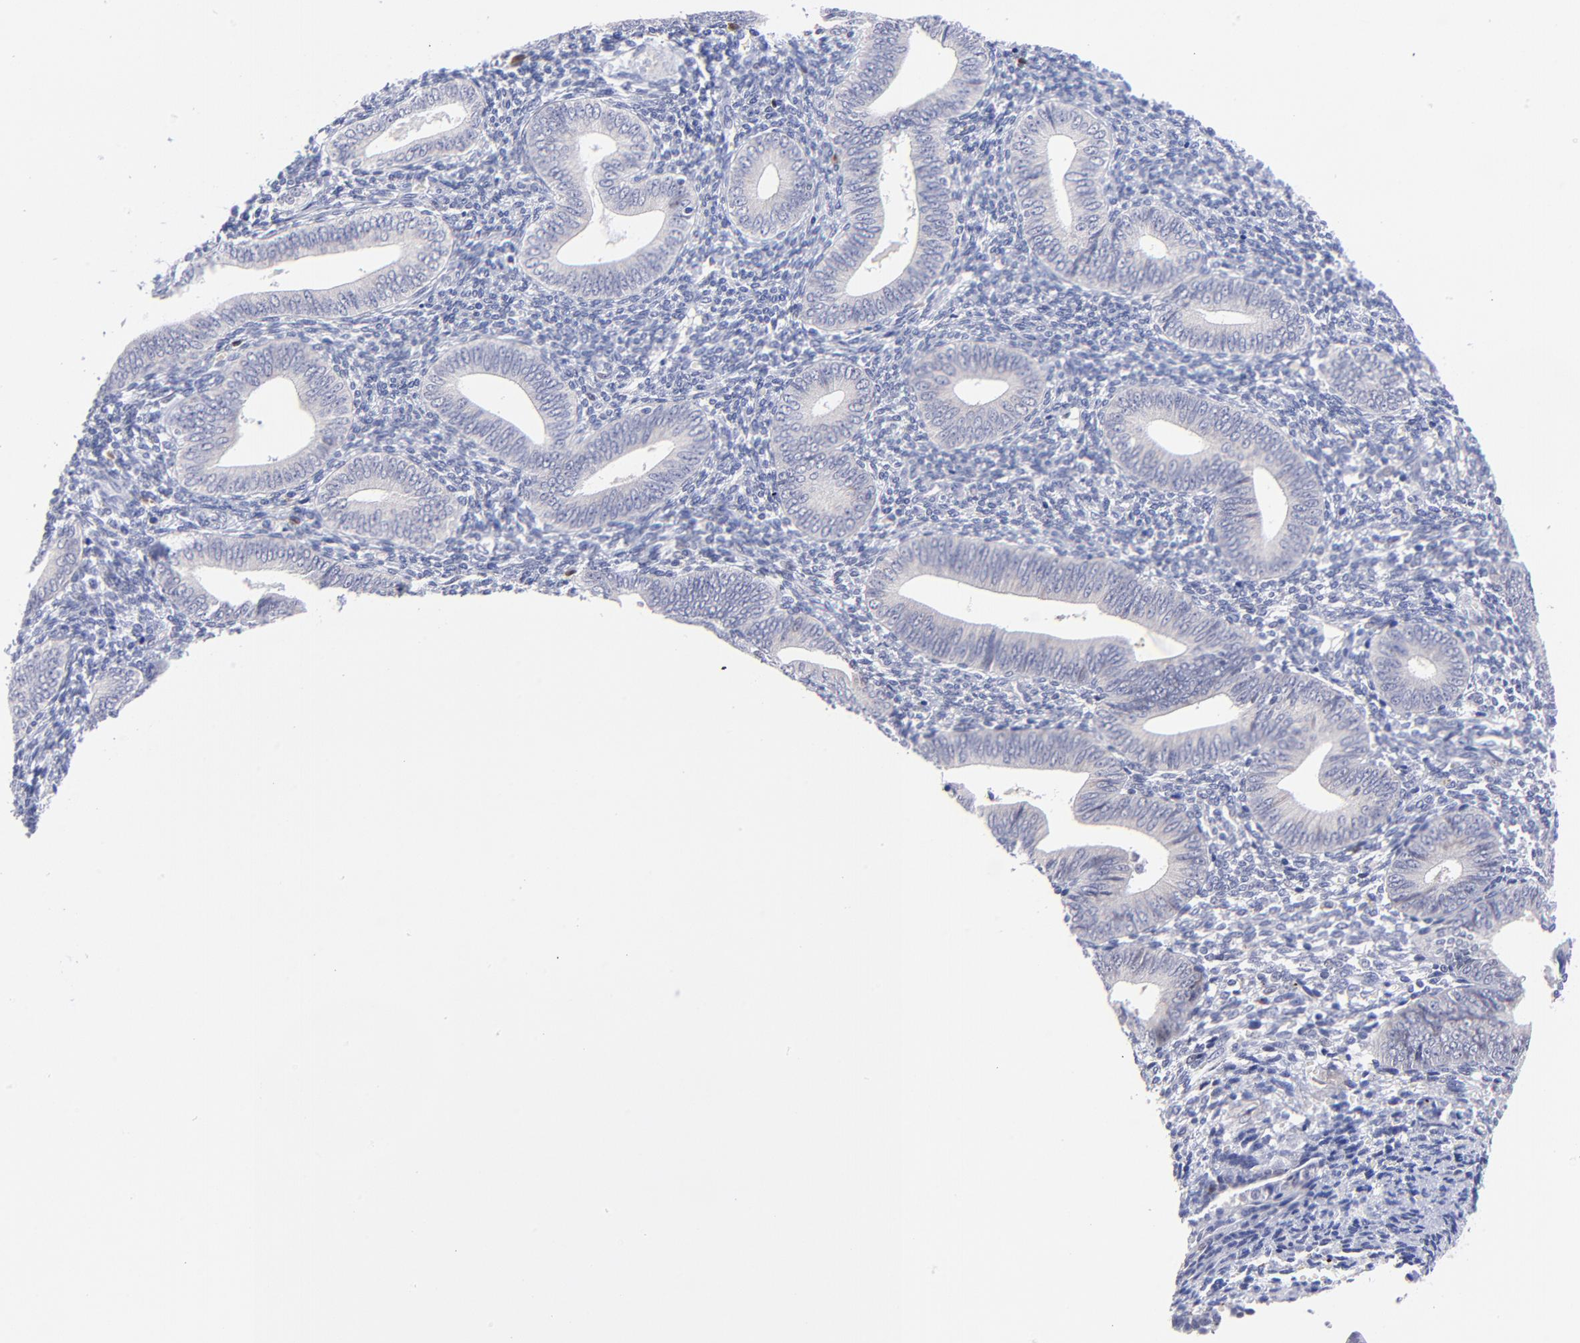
{"staining": {"intensity": "negative", "quantity": "none", "location": "none"}, "tissue": "endometrium", "cell_type": "Cells in endometrial stroma", "image_type": "normal", "snomed": [{"axis": "morphology", "description": "Normal tissue, NOS"}, {"axis": "topography", "description": "Uterus"}, {"axis": "topography", "description": "Endometrium"}], "caption": "Cells in endometrial stroma show no significant protein staining in benign endometrium. The staining was performed using DAB (3,3'-diaminobenzidine) to visualize the protein expression in brown, while the nuclei were stained in blue with hematoxylin (Magnification: 20x).", "gene": "ZNF155", "patient": {"sex": "female", "age": 33}}